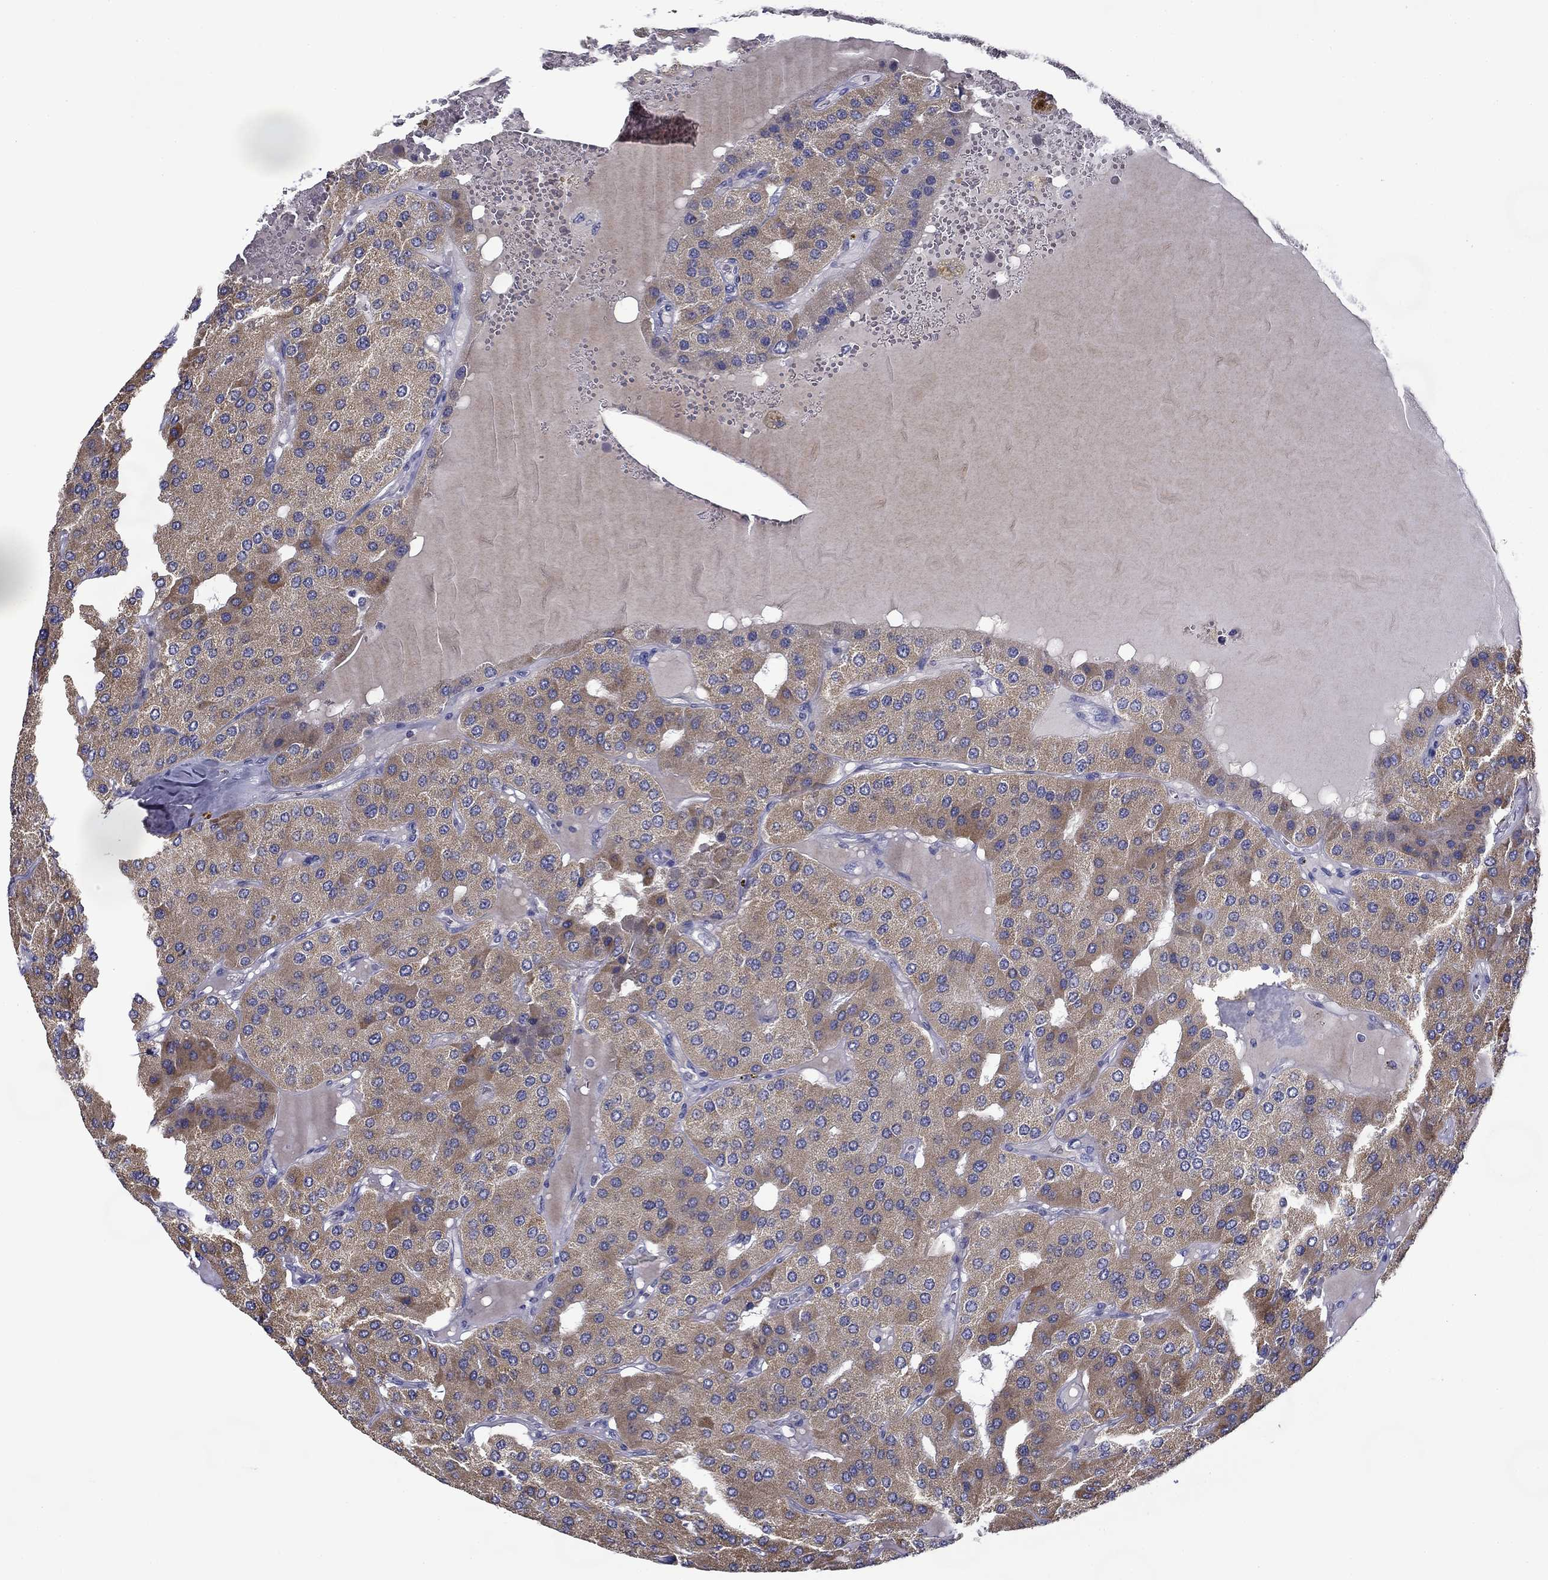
{"staining": {"intensity": "weak", "quantity": ">75%", "location": "cytoplasmic/membranous"}, "tissue": "parathyroid gland", "cell_type": "Glandular cells", "image_type": "normal", "snomed": [{"axis": "morphology", "description": "Normal tissue, NOS"}, {"axis": "morphology", "description": "Adenoma, NOS"}, {"axis": "topography", "description": "Parathyroid gland"}], "caption": "Normal parathyroid gland was stained to show a protein in brown. There is low levels of weak cytoplasmic/membranous expression in about >75% of glandular cells. (Stains: DAB (3,3'-diaminobenzidine) in brown, nuclei in blue, Microscopy: brightfield microscopy at high magnification).", "gene": "SPATA7", "patient": {"sex": "female", "age": 86}}